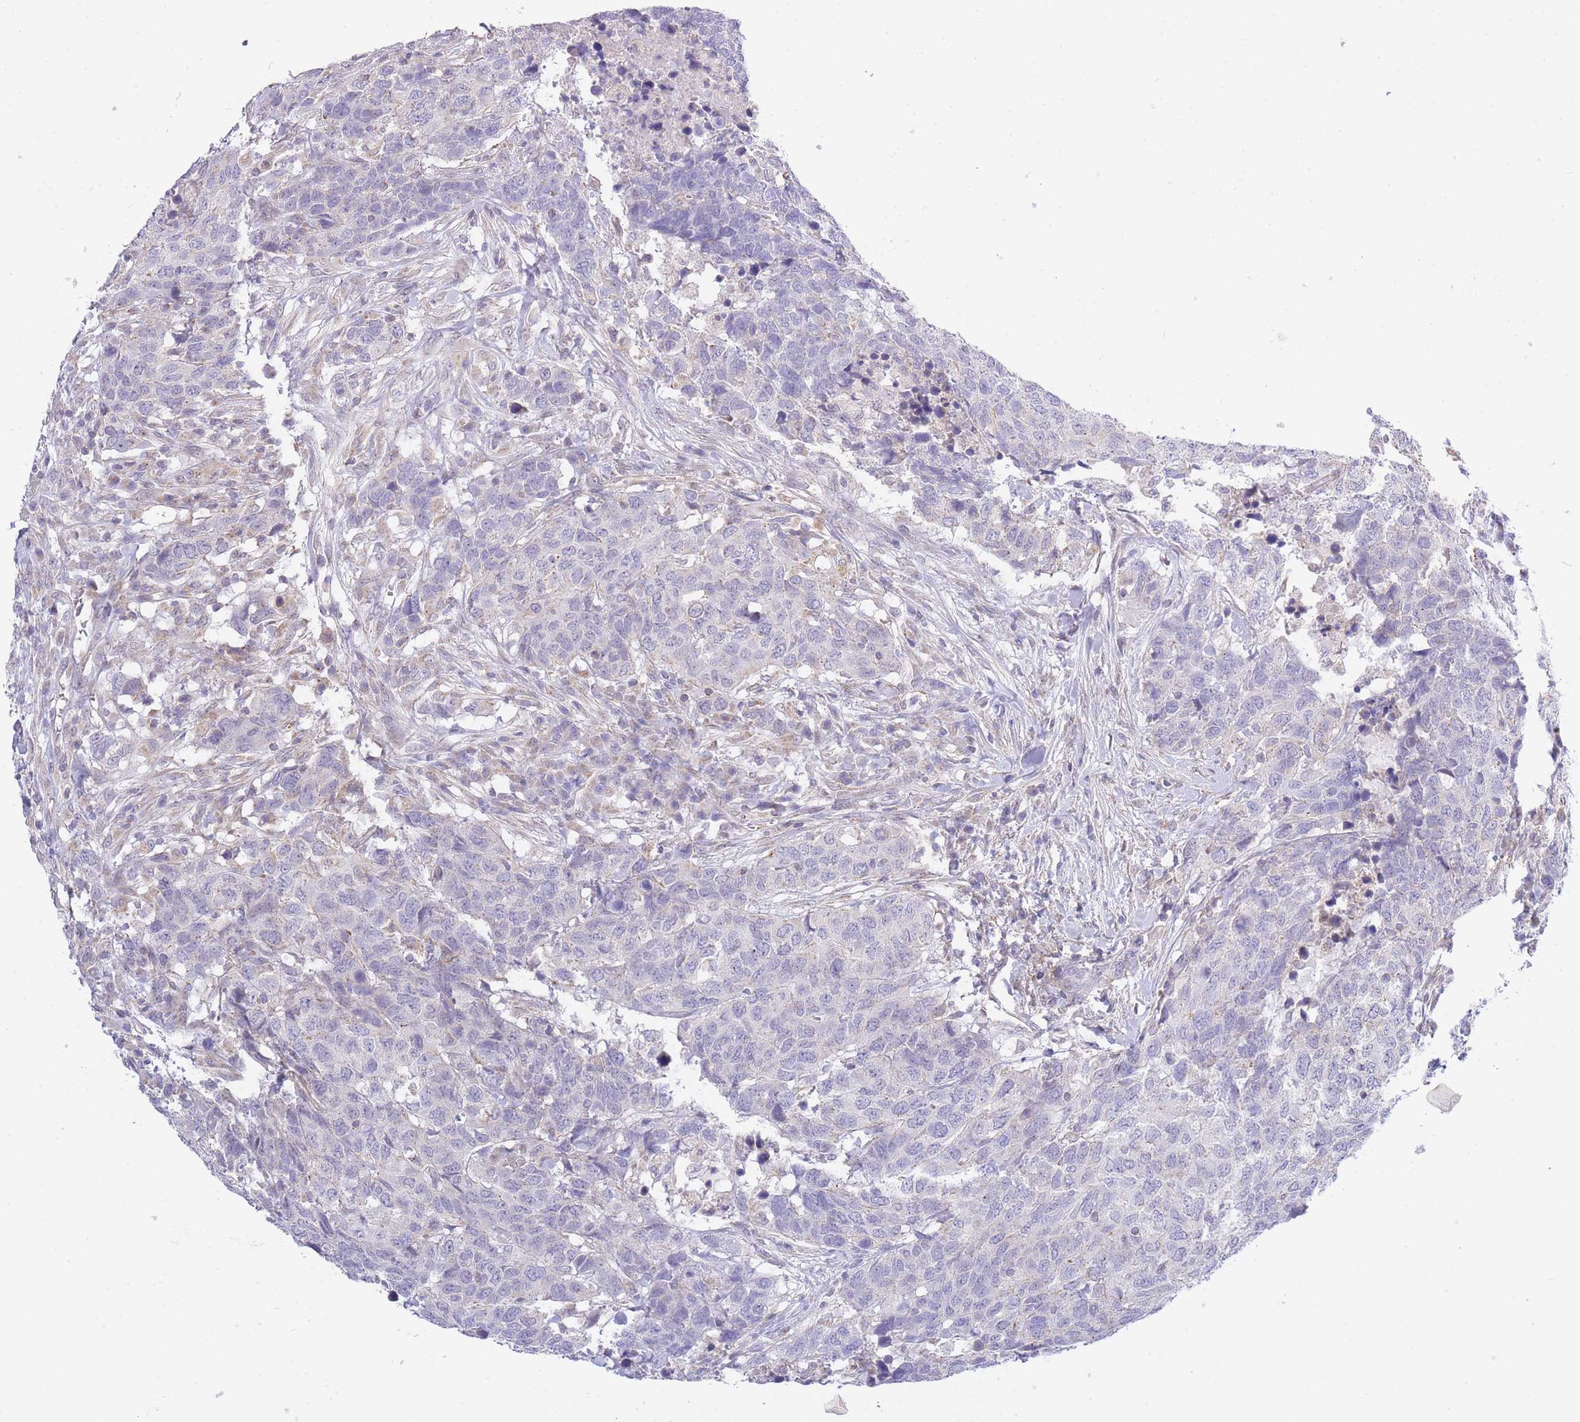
{"staining": {"intensity": "negative", "quantity": "none", "location": "none"}, "tissue": "head and neck cancer", "cell_type": "Tumor cells", "image_type": "cancer", "snomed": [{"axis": "morphology", "description": "Normal tissue, NOS"}, {"axis": "morphology", "description": "Squamous cell carcinoma, NOS"}, {"axis": "topography", "description": "Skeletal muscle"}, {"axis": "topography", "description": "Vascular tissue"}, {"axis": "topography", "description": "Peripheral nerve tissue"}, {"axis": "topography", "description": "Head-Neck"}], "caption": "High power microscopy photomicrograph of an immunohistochemistry (IHC) image of head and neck cancer, revealing no significant staining in tumor cells.", "gene": "CTBP1", "patient": {"sex": "male", "age": 66}}